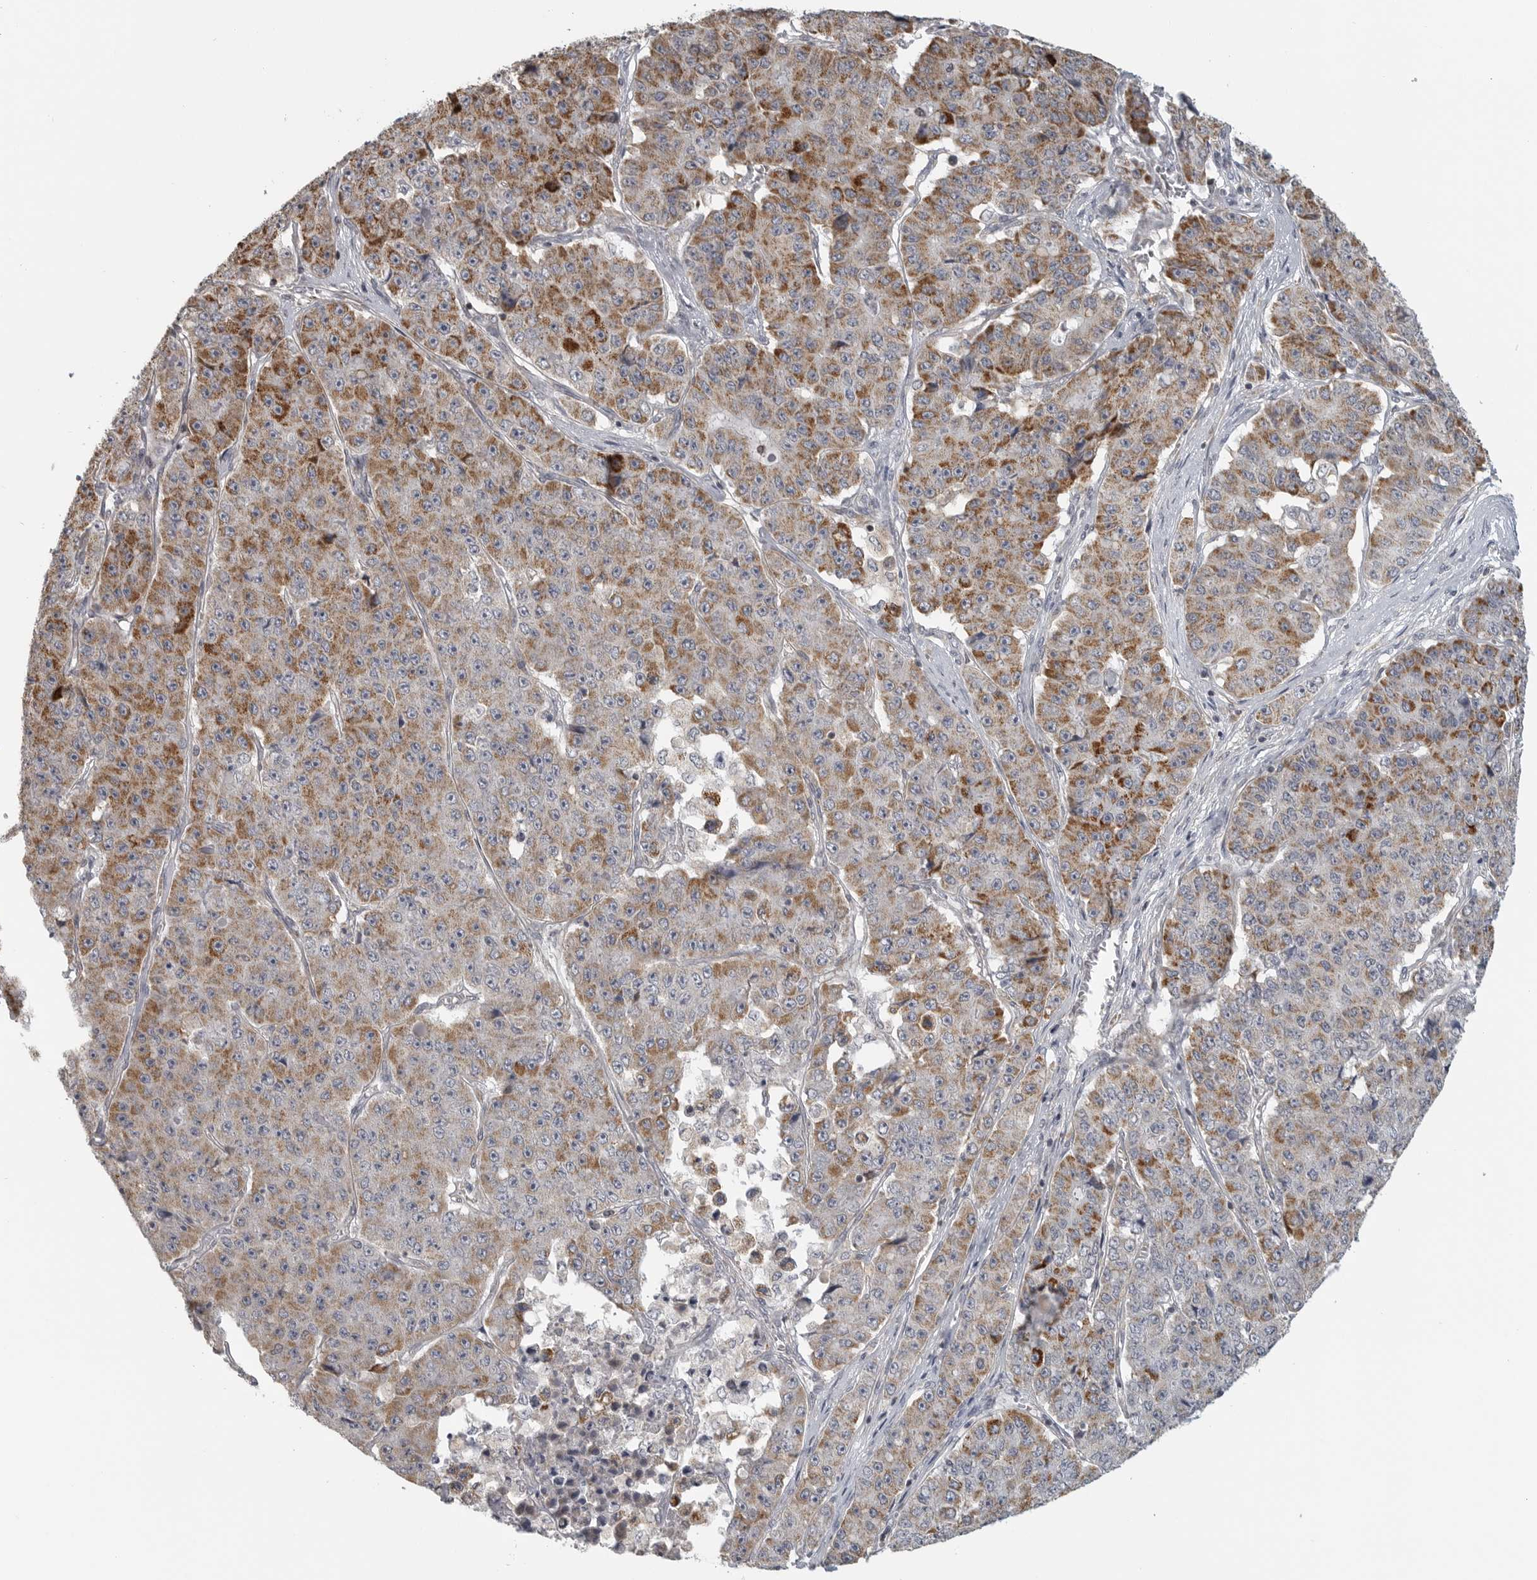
{"staining": {"intensity": "moderate", "quantity": ">75%", "location": "cytoplasmic/membranous"}, "tissue": "pancreatic cancer", "cell_type": "Tumor cells", "image_type": "cancer", "snomed": [{"axis": "morphology", "description": "Adenocarcinoma, NOS"}, {"axis": "topography", "description": "Pancreas"}], "caption": "Adenocarcinoma (pancreatic) stained with a brown dye demonstrates moderate cytoplasmic/membranous positive expression in approximately >75% of tumor cells.", "gene": "RXFP3", "patient": {"sex": "male", "age": 50}}